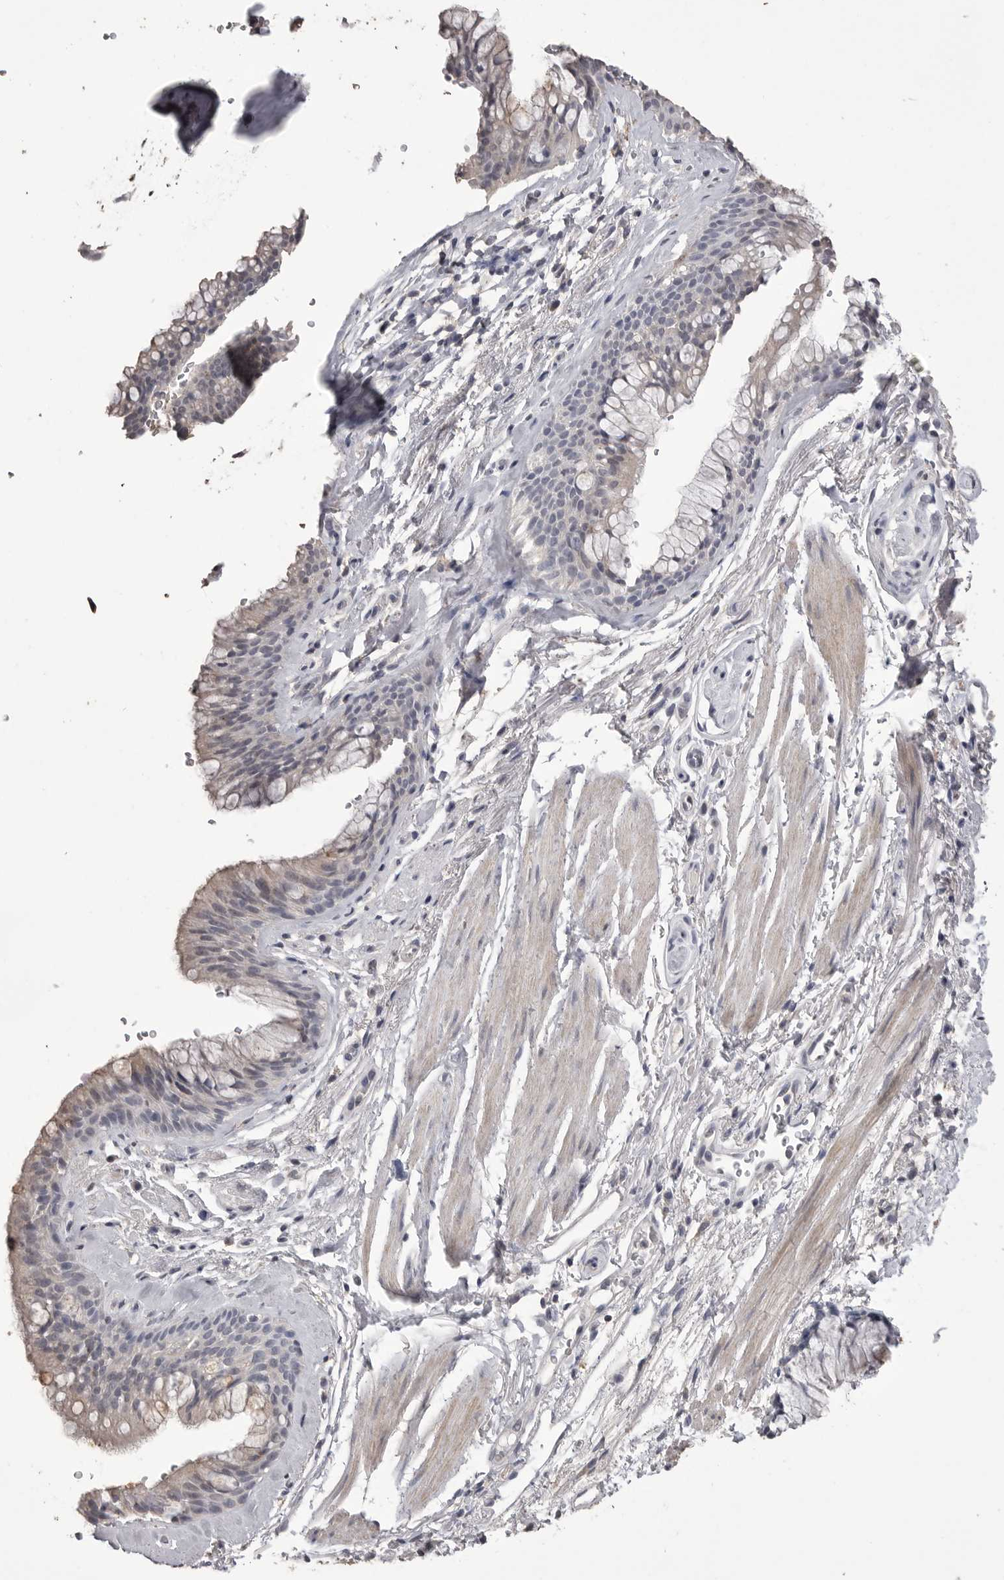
{"staining": {"intensity": "weak", "quantity": "<25%", "location": "cytoplasmic/membranous"}, "tissue": "bronchus", "cell_type": "Respiratory epithelial cells", "image_type": "normal", "snomed": [{"axis": "morphology", "description": "Normal tissue, NOS"}, {"axis": "topography", "description": "Cartilage tissue"}, {"axis": "topography", "description": "Bronchus"}], "caption": "The immunohistochemistry micrograph has no significant positivity in respiratory epithelial cells of bronchus. The staining is performed using DAB (3,3'-diaminobenzidine) brown chromogen with nuclei counter-stained in using hematoxylin.", "gene": "MMP7", "patient": {"sex": "female", "age": 53}}